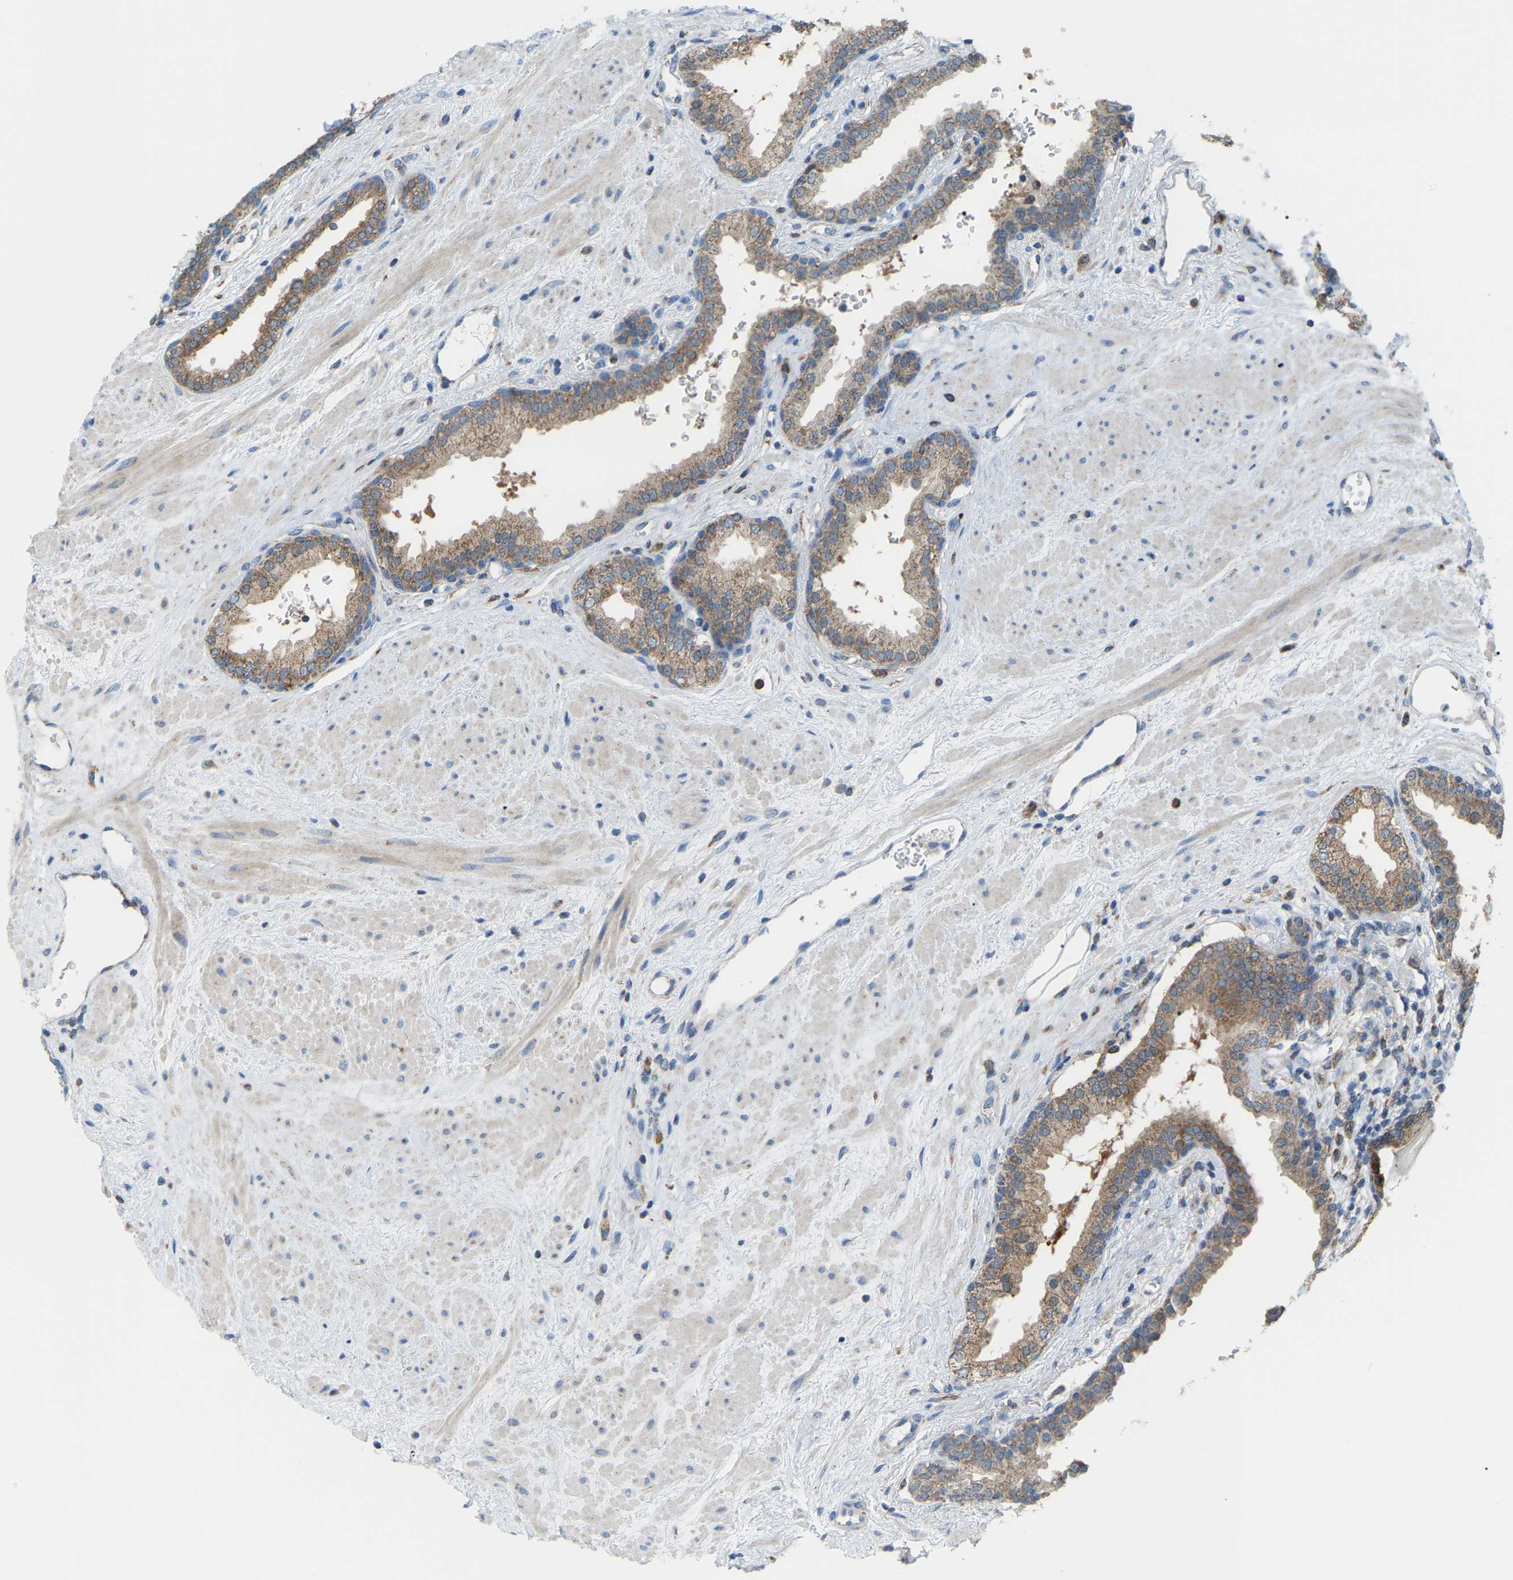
{"staining": {"intensity": "weak", "quantity": ">75%", "location": "cytoplasmic/membranous"}, "tissue": "prostate", "cell_type": "Glandular cells", "image_type": "normal", "snomed": [{"axis": "morphology", "description": "Normal tissue, NOS"}, {"axis": "topography", "description": "Prostate"}], "caption": "This is a photomicrograph of immunohistochemistry staining of normal prostate, which shows weak expression in the cytoplasmic/membranous of glandular cells.", "gene": "CROT", "patient": {"sex": "male", "age": 51}}